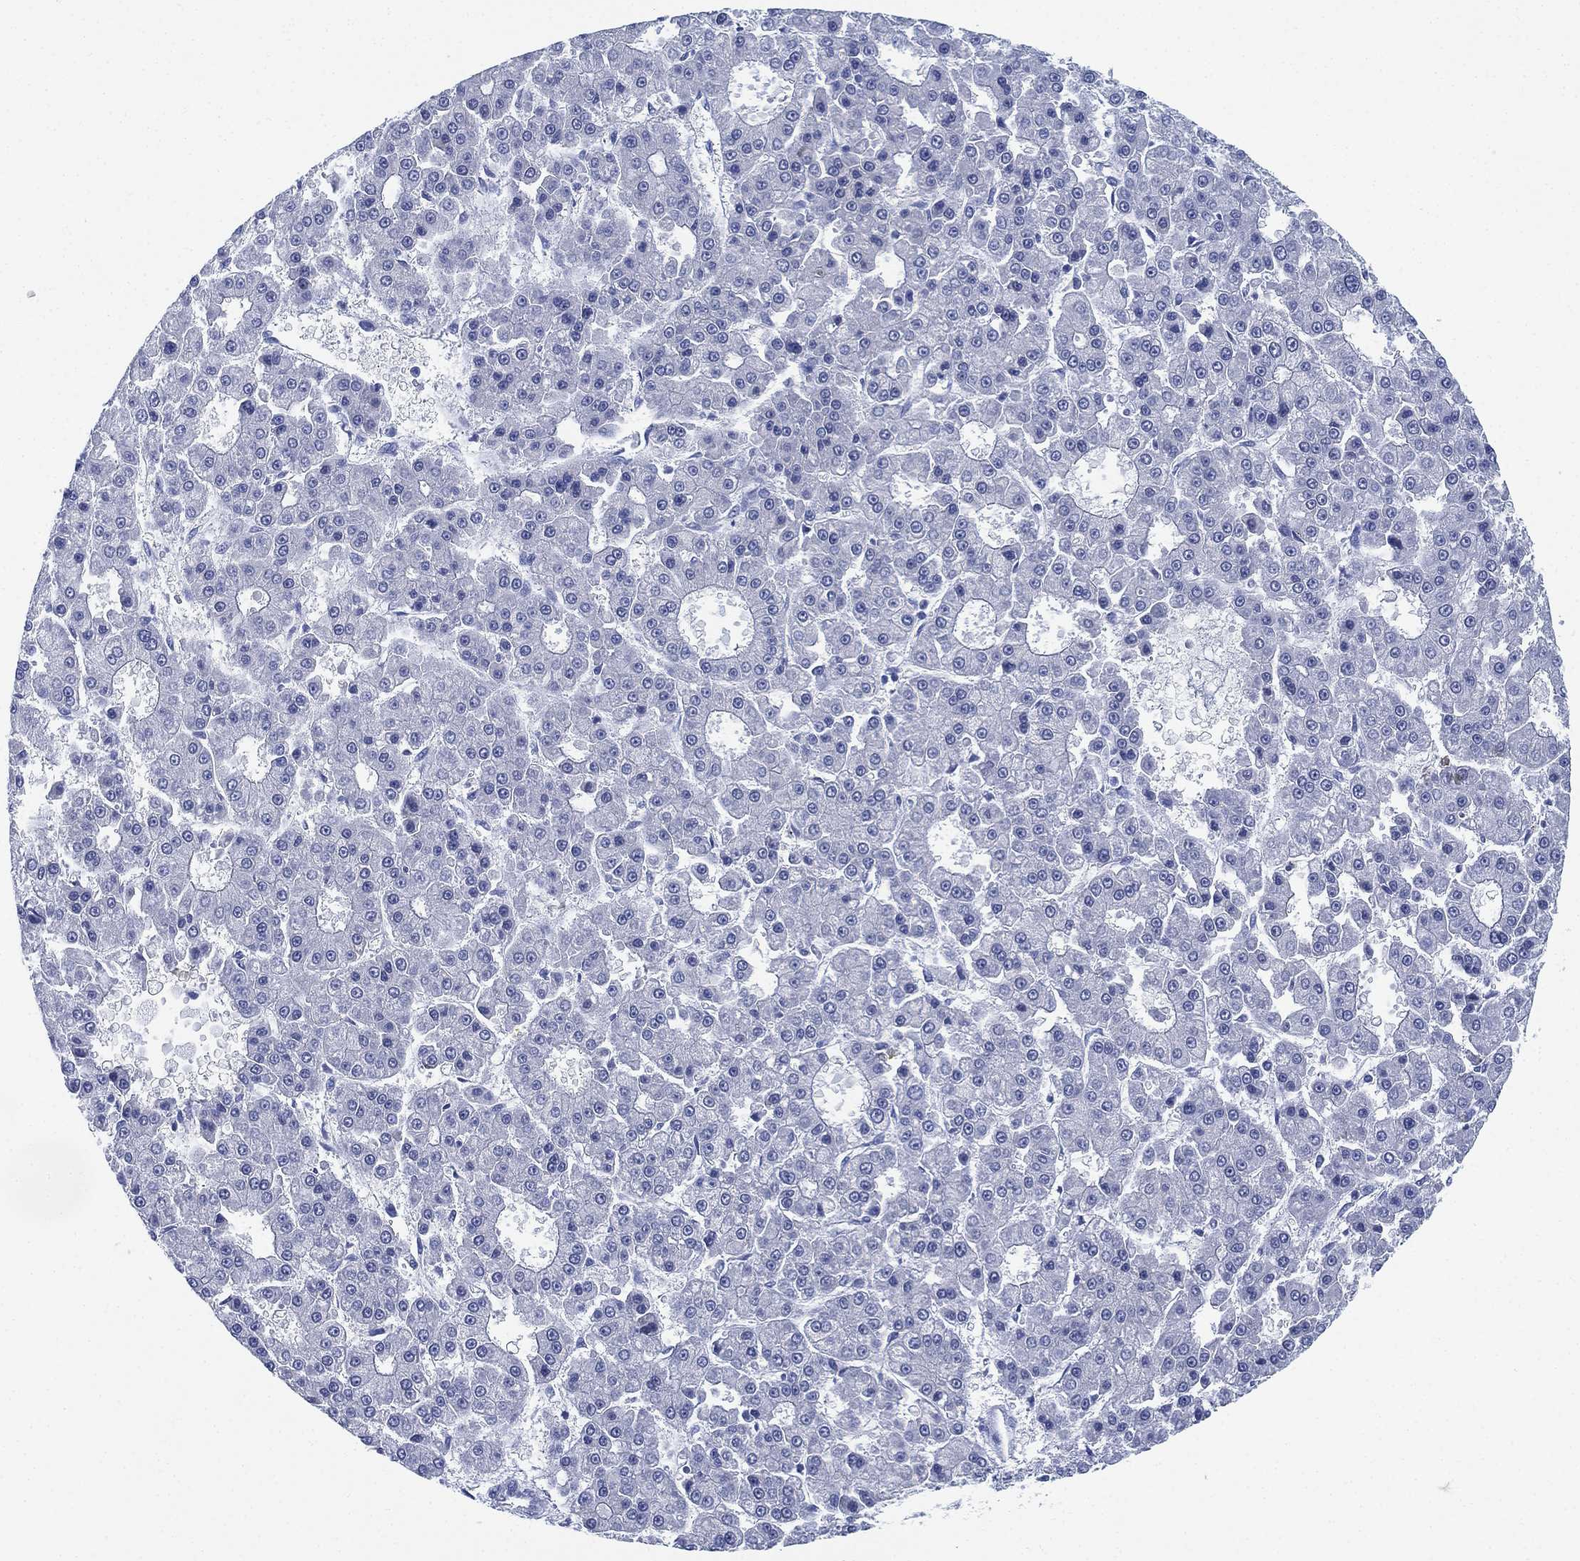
{"staining": {"intensity": "negative", "quantity": "none", "location": "none"}, "tissue": "liver cancer", "cell_type": "Tumor cells", "image_type": "cancer", "snomed": [{"axis": "morphology", "description": "Carcinoma, Hepatocellular, NOS"}, {"axis": "topography", "description": "Liver"}], "caption": "Immunohistochemistry (IHC) photomicrograph of neoplastic tissue: liver cancer stained with DAB (3,3'-diaminobenzidine) displays no significant protein staining in tumor cells. The staining is performed using DAB (3,3'-diaminobenzidine) brown chromogen with nuclei counter-stained in using hematoxylin.", "gene": "PSKH2", "patient": {"sex": "male", "age": 70}}